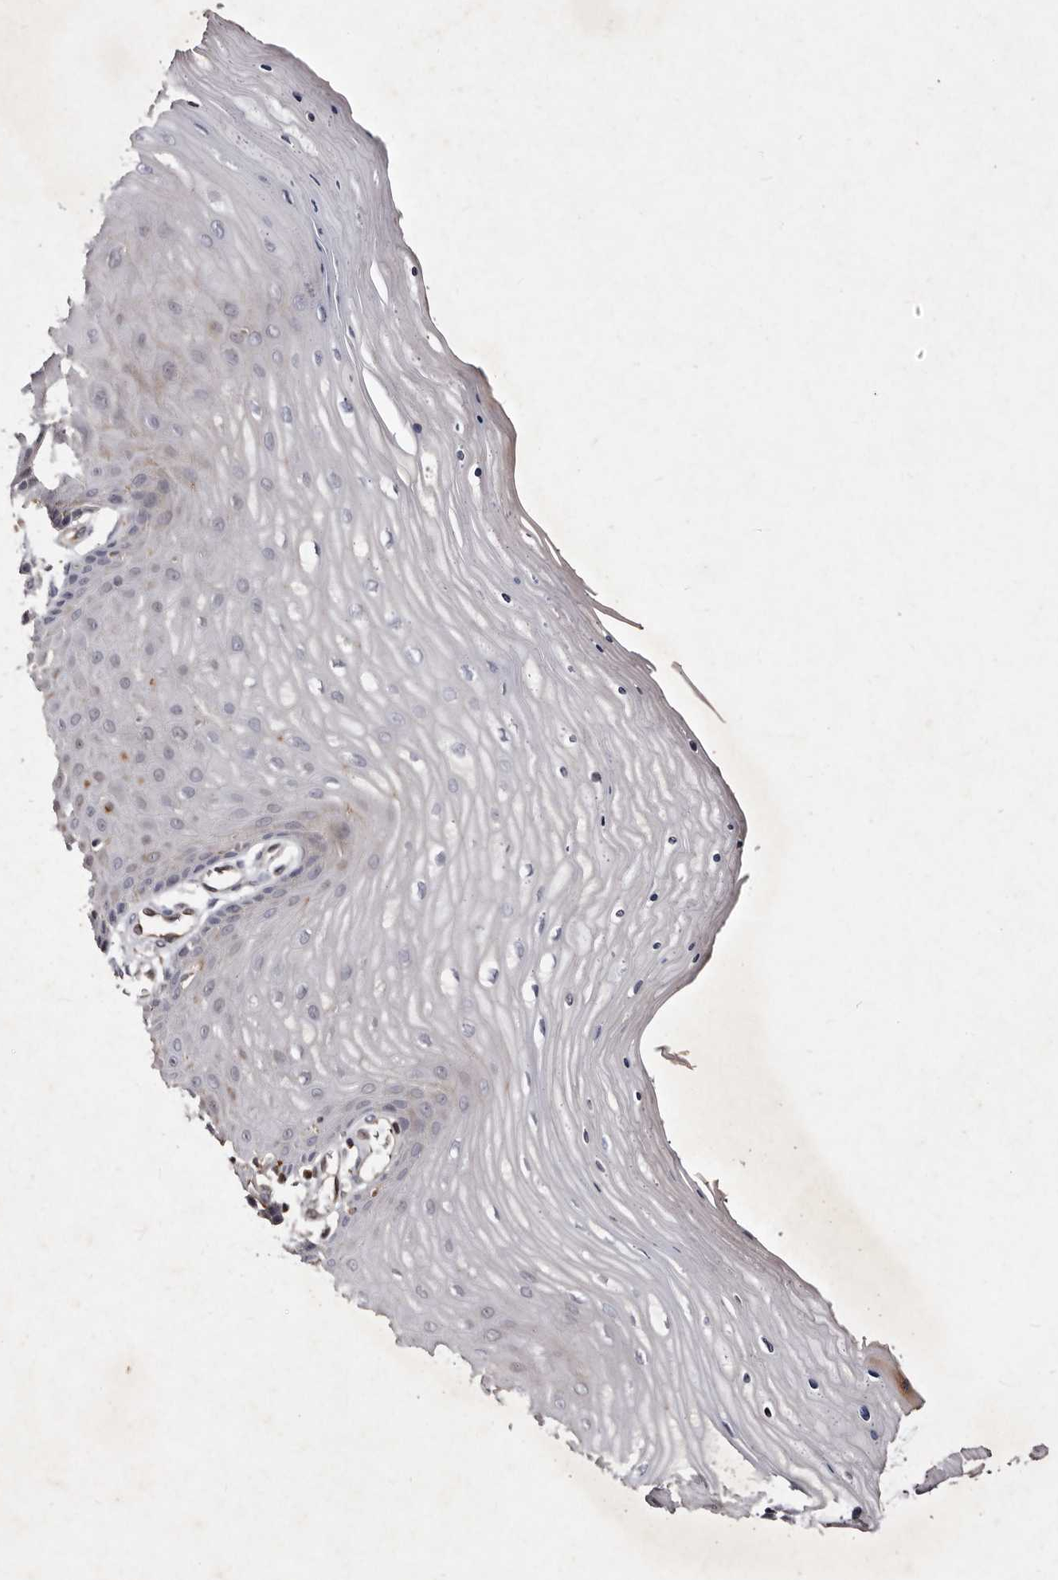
{"staining": {"intensity": "negative", "quantity": "none", "location": "none"}, "tissue": "cervix", "cell_type": "Squamous epithelial cells", "image_type": "normal", "snomed": [{"axis": "morphology", "description": "Normal tissue, NOS"}, {"axis": "topography", "description": "Cervix"}], "caption": "This is an immunohistochemistry micrograph of benign human cervix. There is no expression in squamous epithelial cells.", "gene": "GIMAP4", "patient": {"sex": "female", "age": 55}}